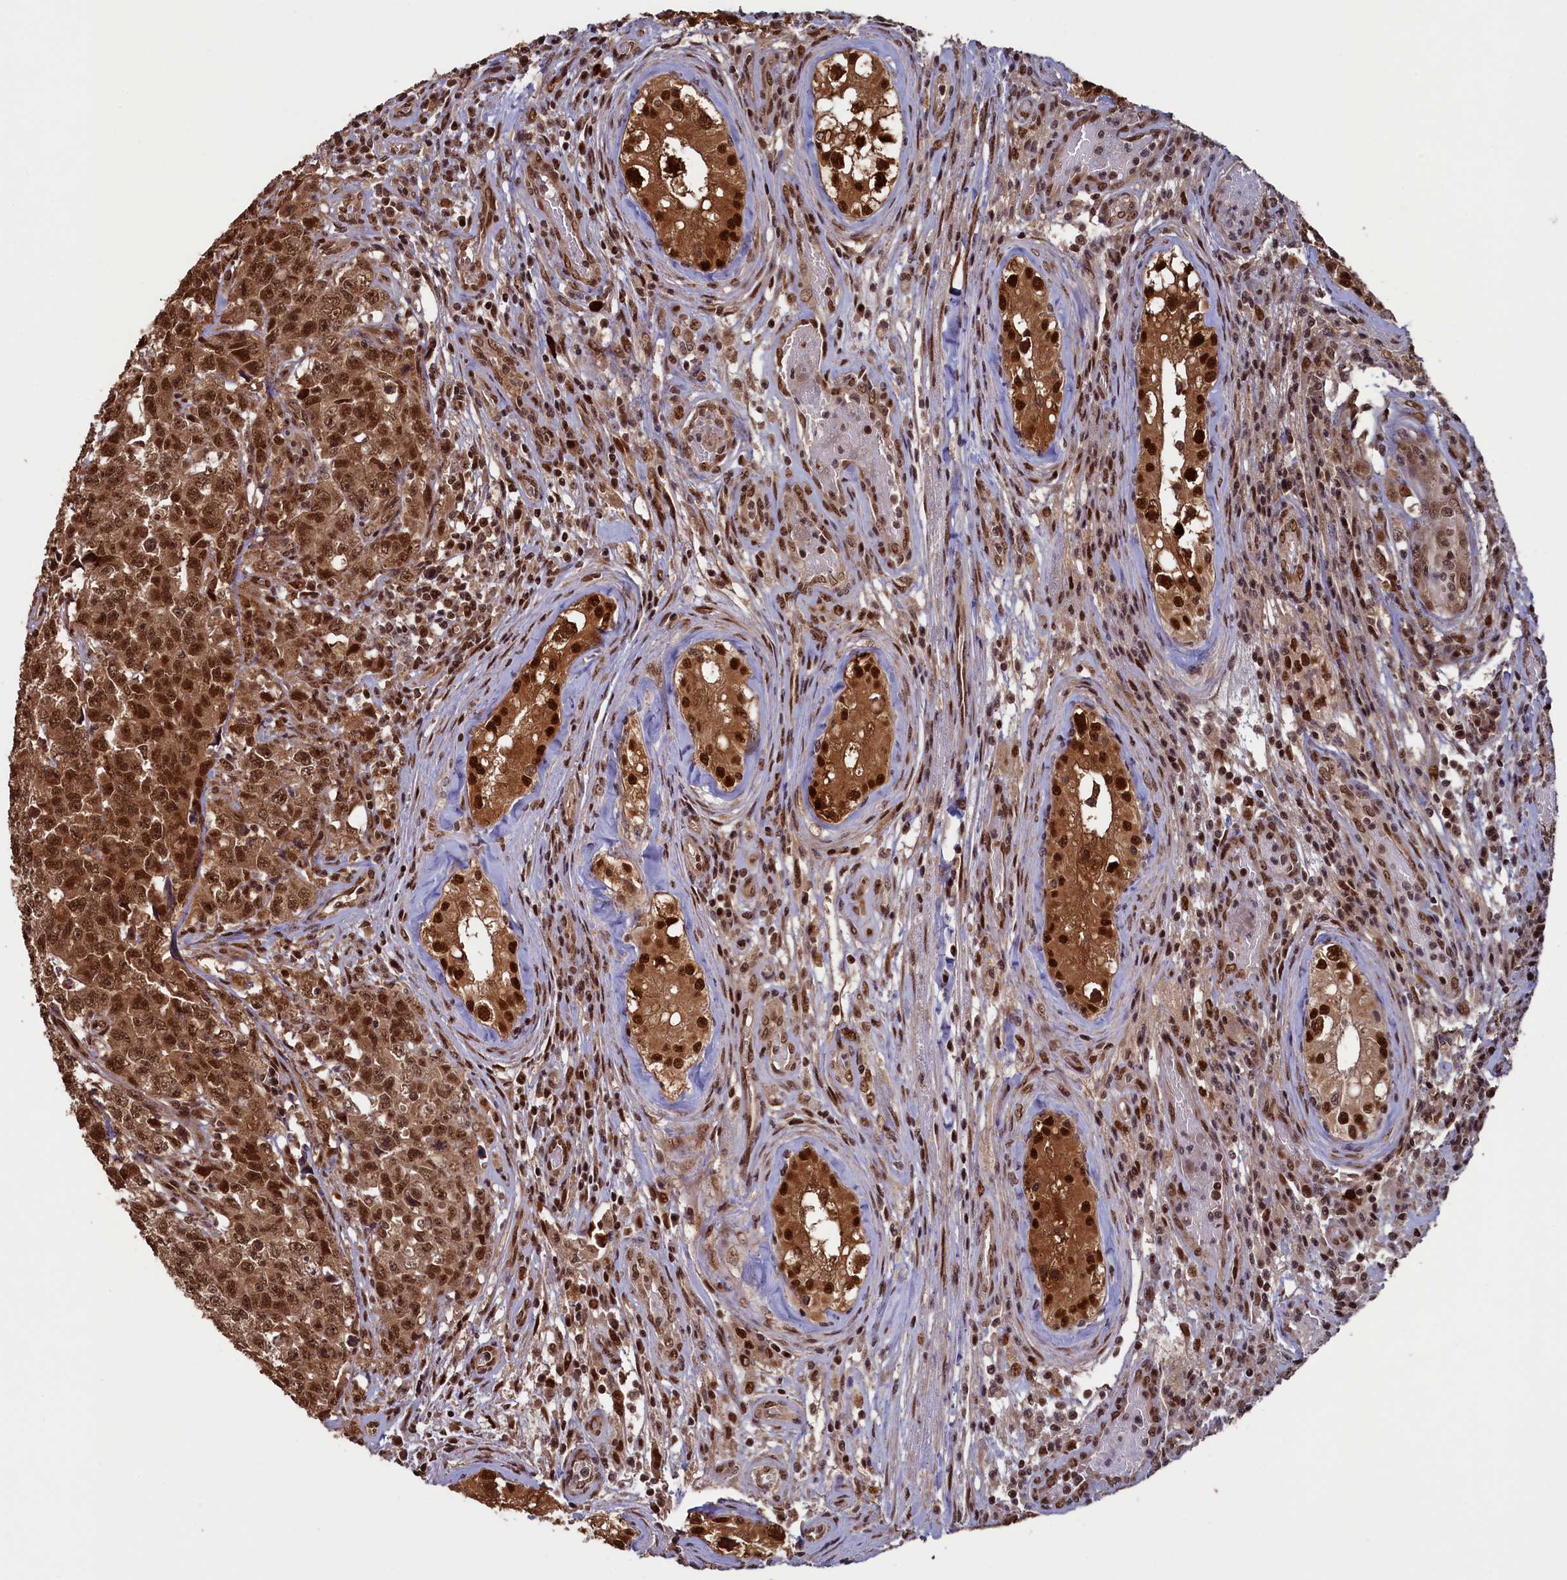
{"staining": {"intensity": "strong", "quantity": ">75%", "location": "cytoplasmic/membranous,nuclear"}, "tissue": "testis cancer", "cell_type": "Tumor cells", "image_type": "cancer", "snomed": [{"axis": "morphology", "description": "Carcinoma, Embryonal, NOS"}, {"axis": "topography", "description": "Testis"}], "caption": "Immunohistochemistry (IHC) image of human testis cancer stained for a protein (brown), which demonstrates high levels of strong cytoplasmic/membranous and nuclear positivity in about >75% of tumor cells.", "gene": "NAE1", "patient": {"sex": "male", "age": 28}}